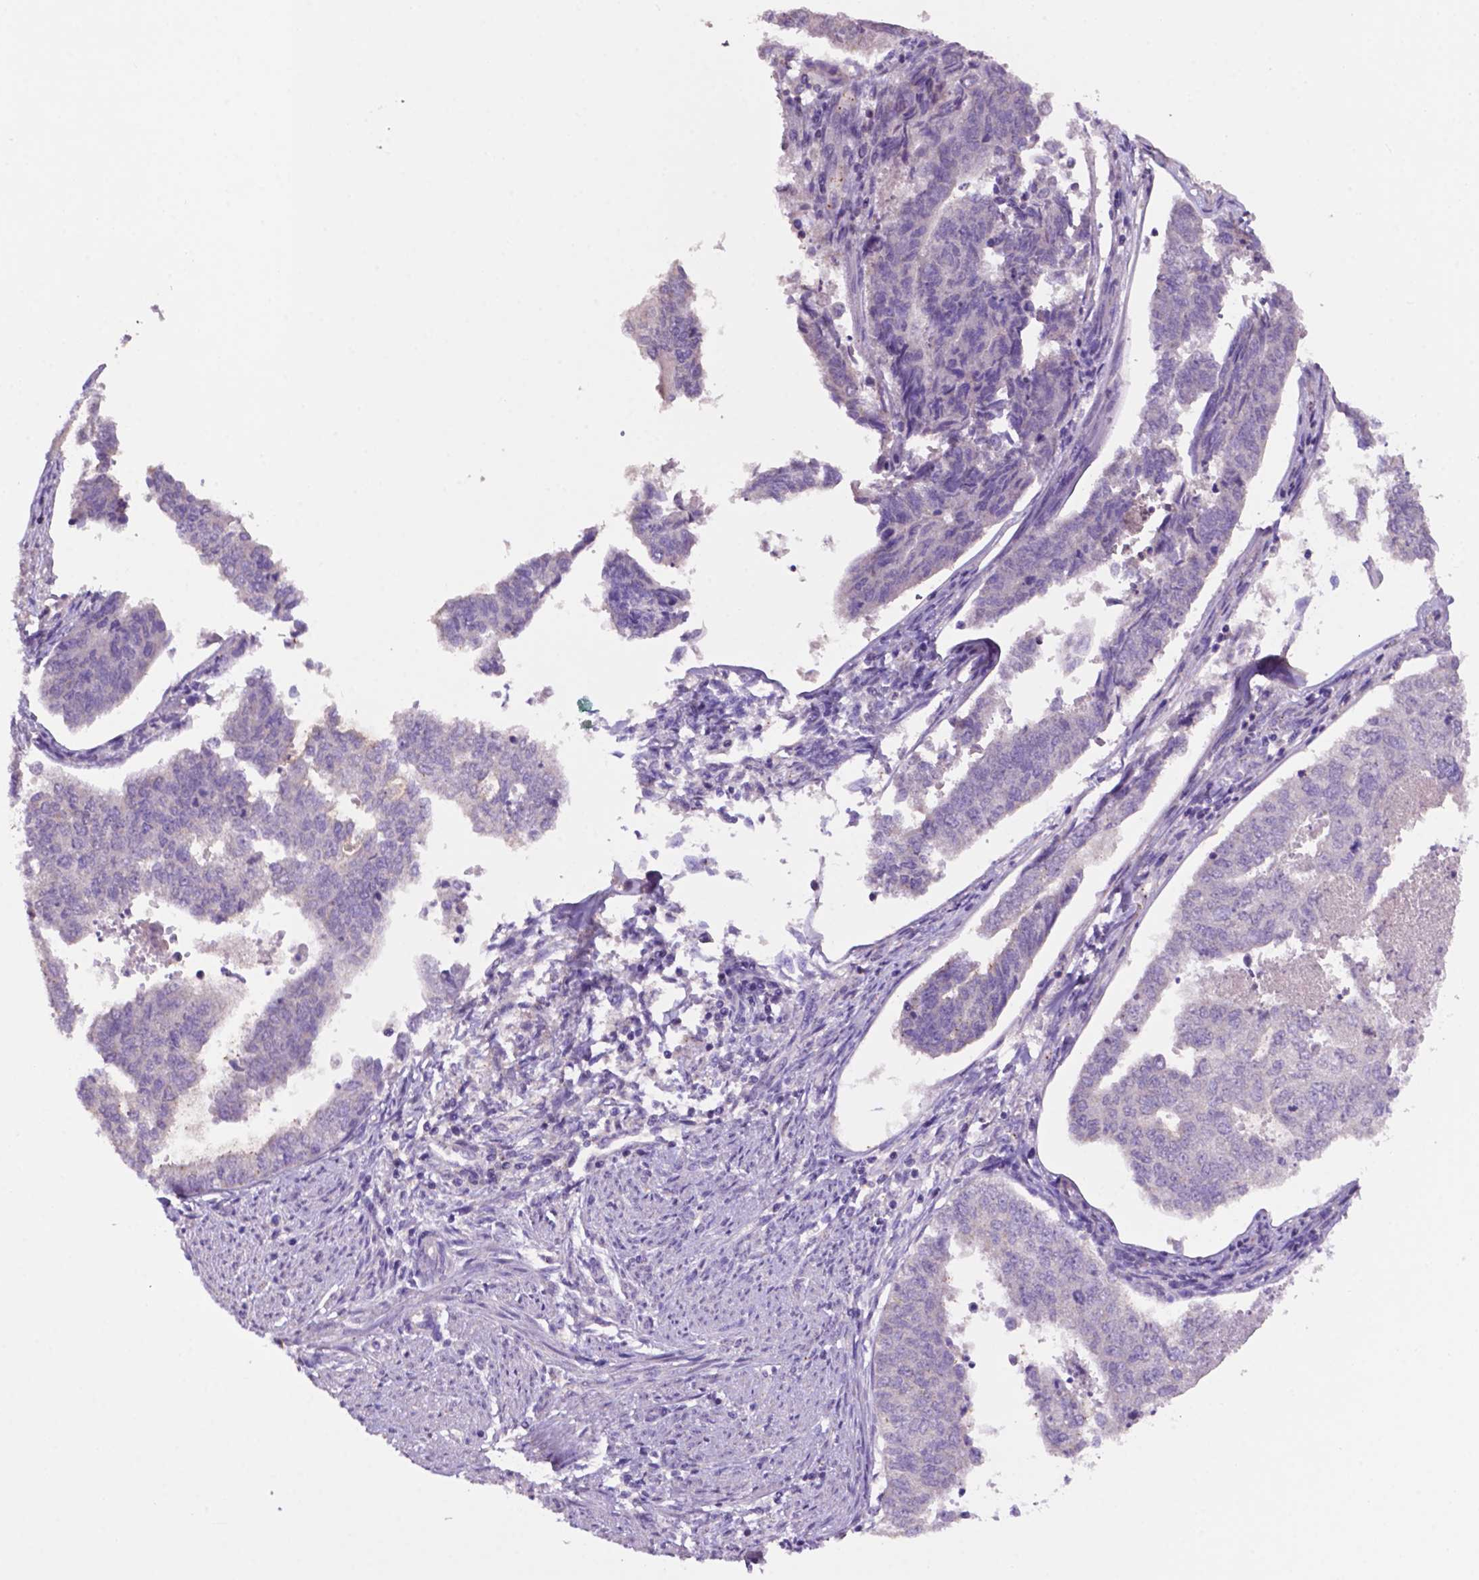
{"staining": {"intensity": "negative", "quantity": "none", "location": "none"}, "tissue": "endometrial cancer", "cell_type": "Tumor cells", "image_type": "cancer", "snomed": [{"axis": "morphology", "description": "Adenocarcinoma, NOS"}, {"axis": "topography", "description": "Endometrium"}], "caption": "This is an immunohistochemistry image of endometrial adenocarcinoma. There is no expression in tumor cells.", "gene": "PRPS2", "patient": {"sex": "female", "age": 73}}